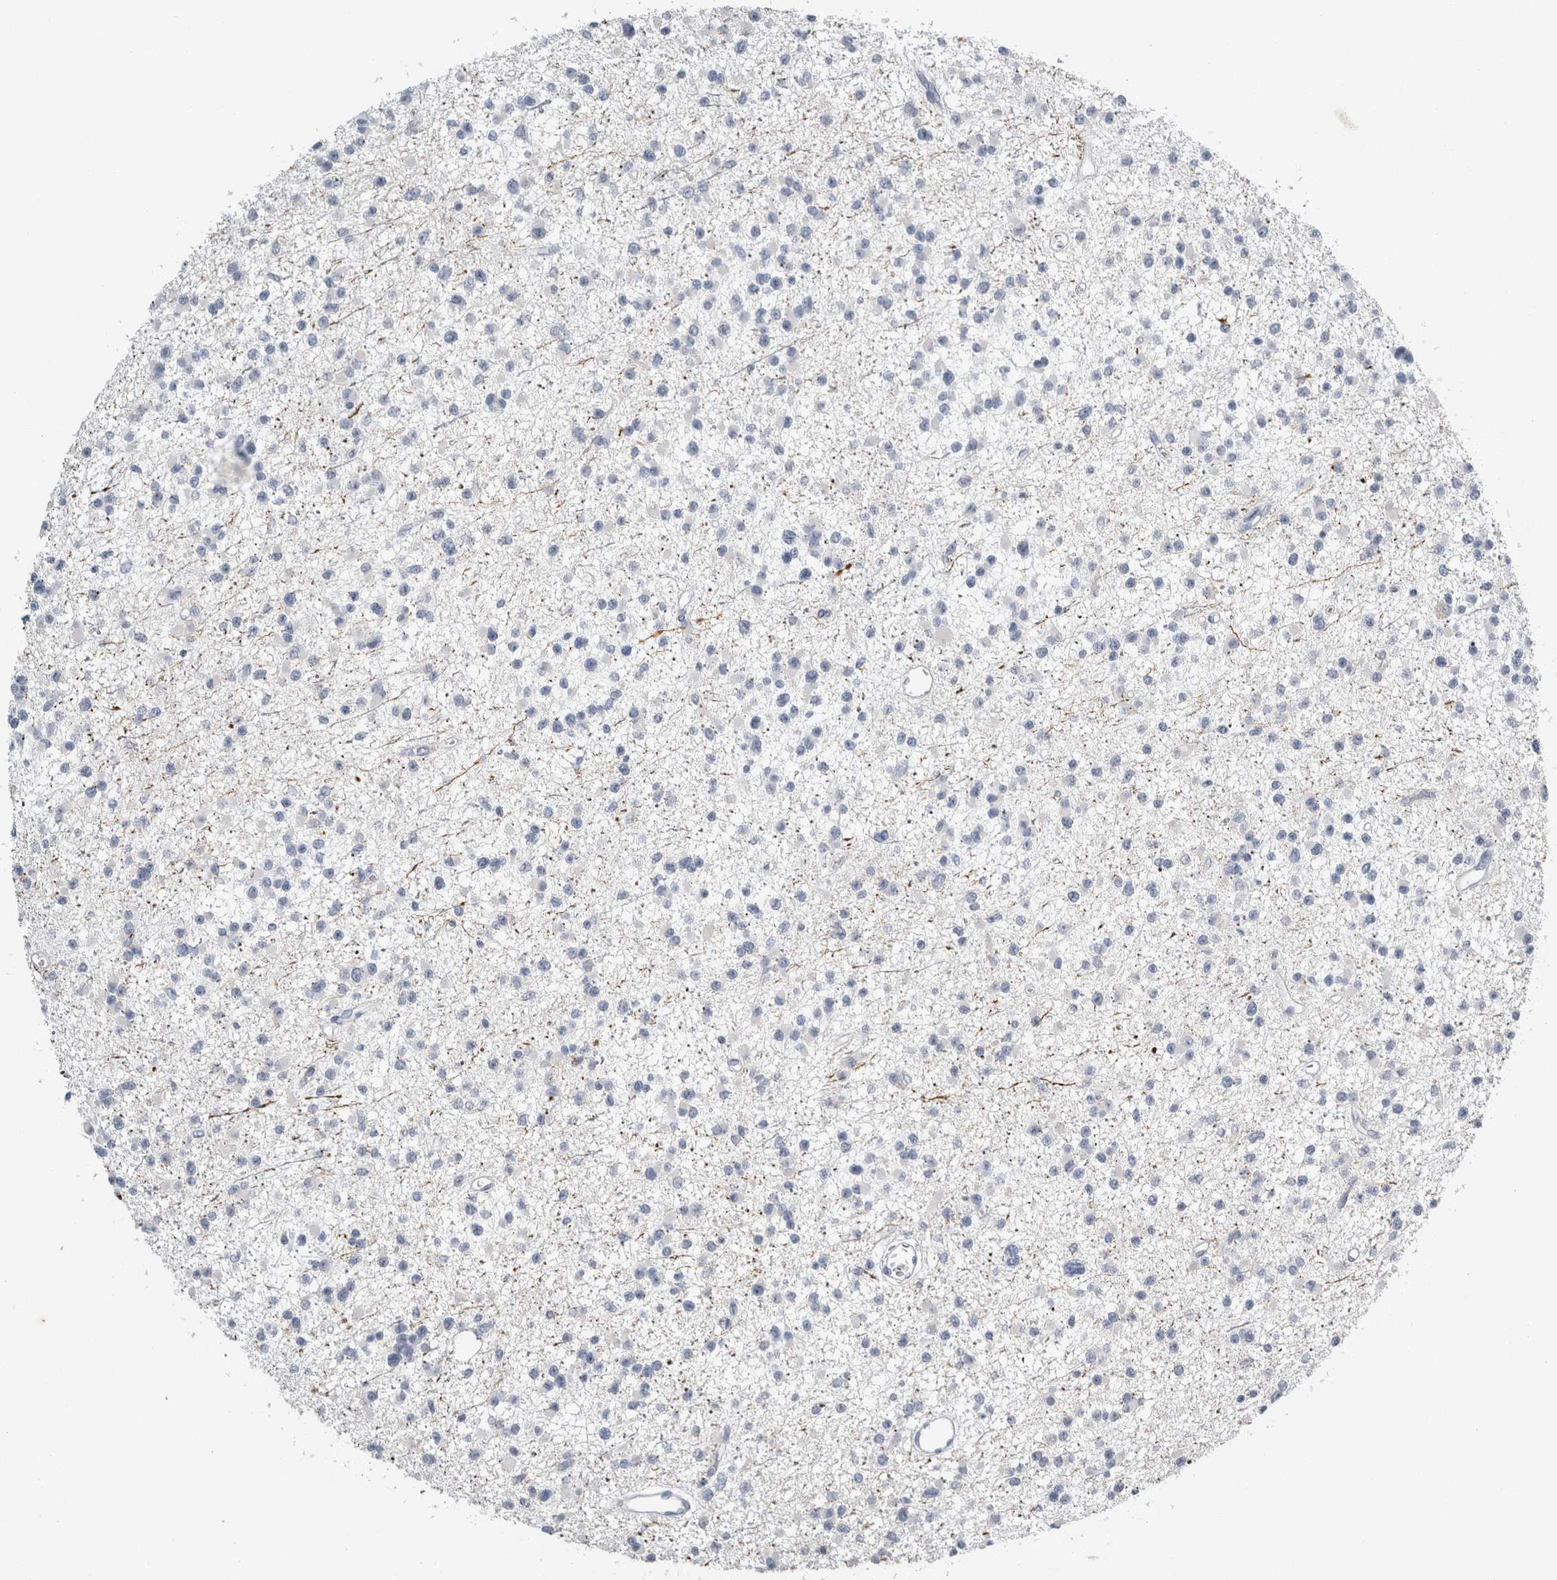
{"staining": {"intensity": "negative", "quantity": "none", "location": "none"}, "tissue": "glioma", "cell_type": "Tumor cells", "image_type": "cancer", "snomed": [{"axis": "morphology", "description": "Glioma, malignant, Low grade"}, {"axis": "topography", "description": "Brain"}], "caption": "High power microscopy photomicrograph of an immunohistochemistry (IHC) photomicrograph of low-grade glioma (malignant), revealing no significant positivity in tumor cells. (DAB IHC, high magnification).", "gene": "NEFM", "patient": {"sex": "female", "age": 22}}